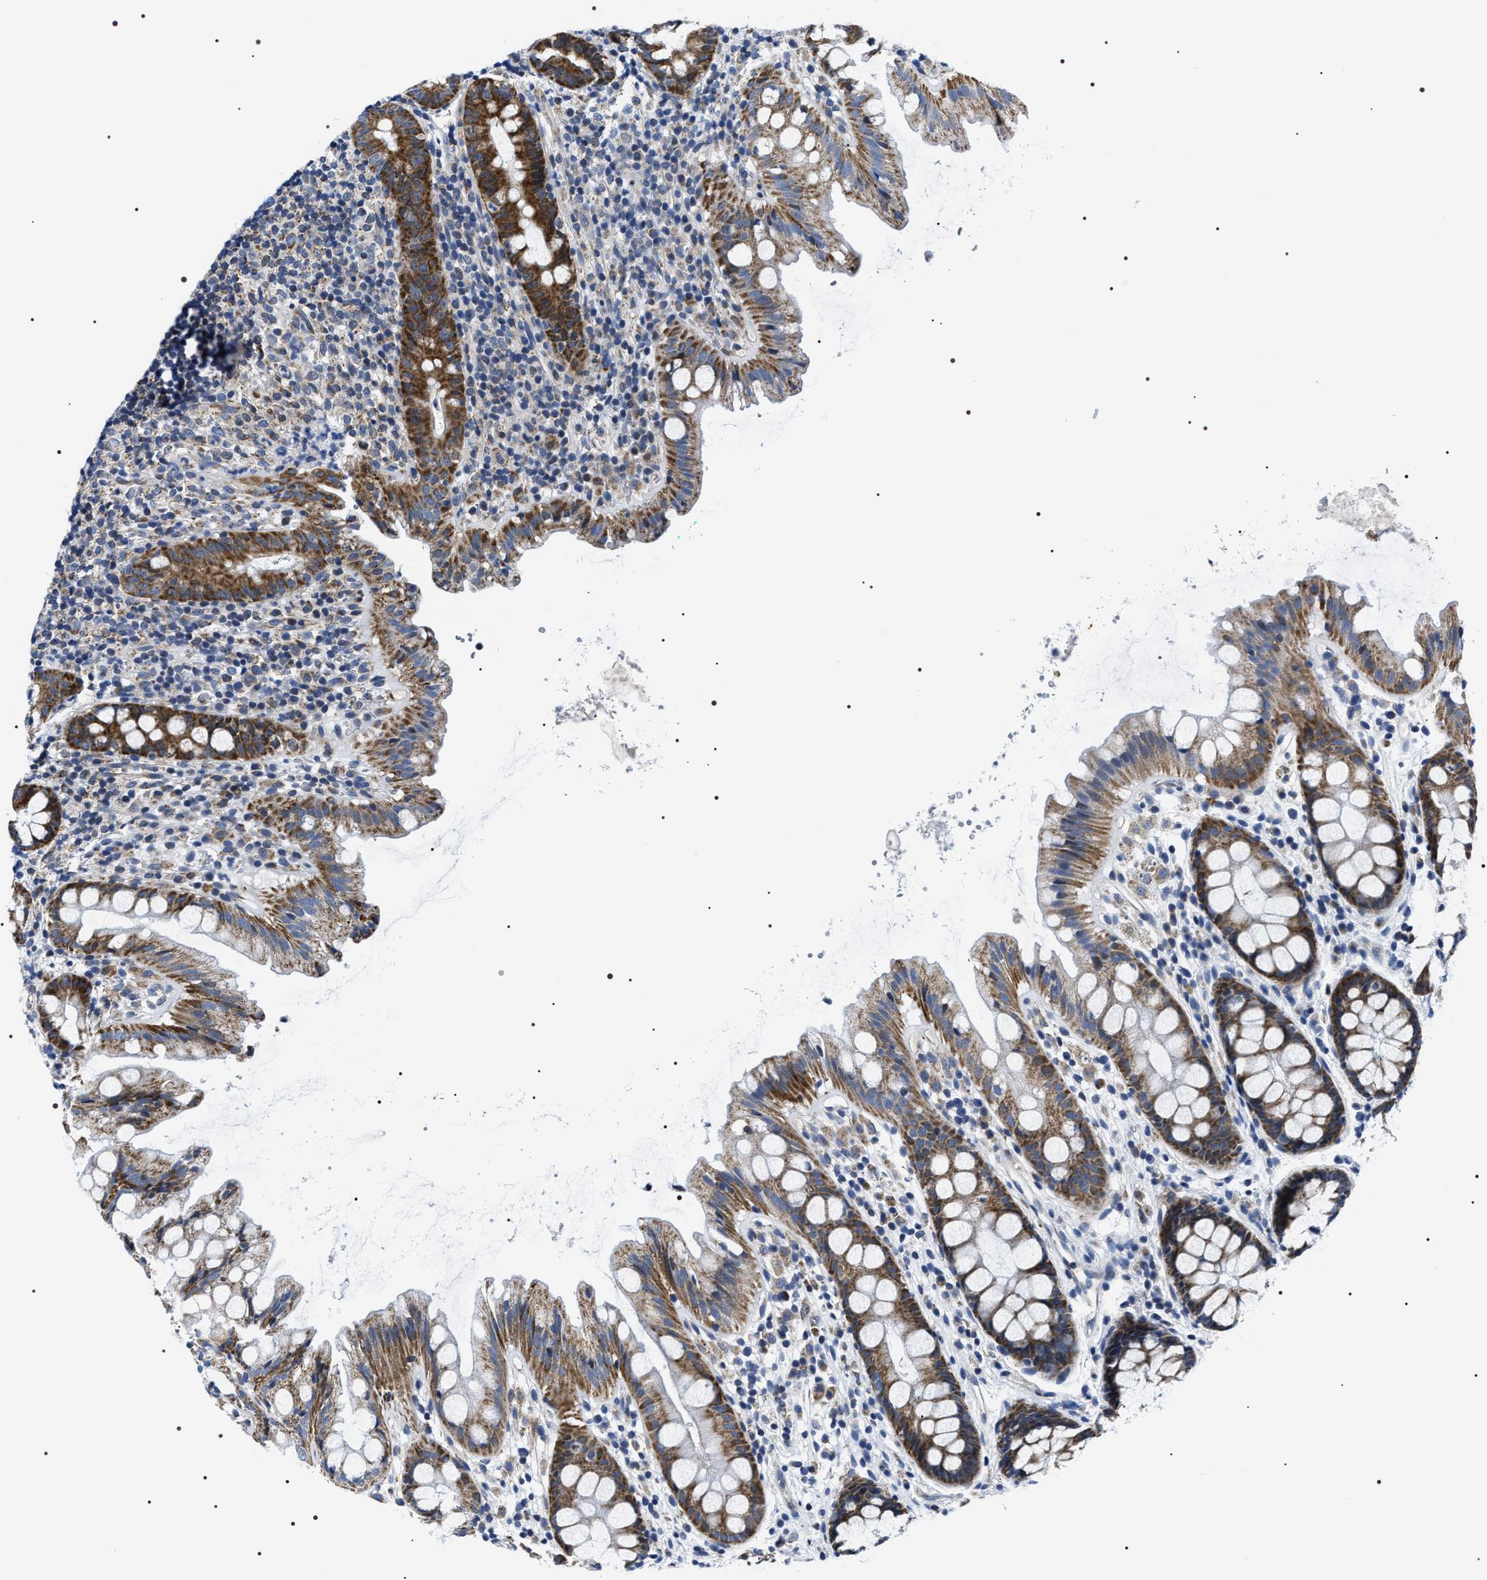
{"staining": {"intensity": "moderate", "quantity": ">75%", "location": "cytoplasmic/membranous"}, "tissue": "rectum", "cell_type": "Glandular cells", "image_type": "normal", "snomed": [{"axis": "morphology", "description": "Normal tissue, NOS"}, {"axis": "topography", "description": "Rectum"}], "caption": "Glandular cells display medium levels of moderate cytoplasmic/membranous staining in approximately >75% of cells in normal rectum. The staining was performed using DAB (3,3'-diaminobenzidine), with brown indicating positive protein expression. Nuclei are stained blue with hematoxylin.", "gene": "NTMT1", "patient": {"sex": "female", "age": 65}}